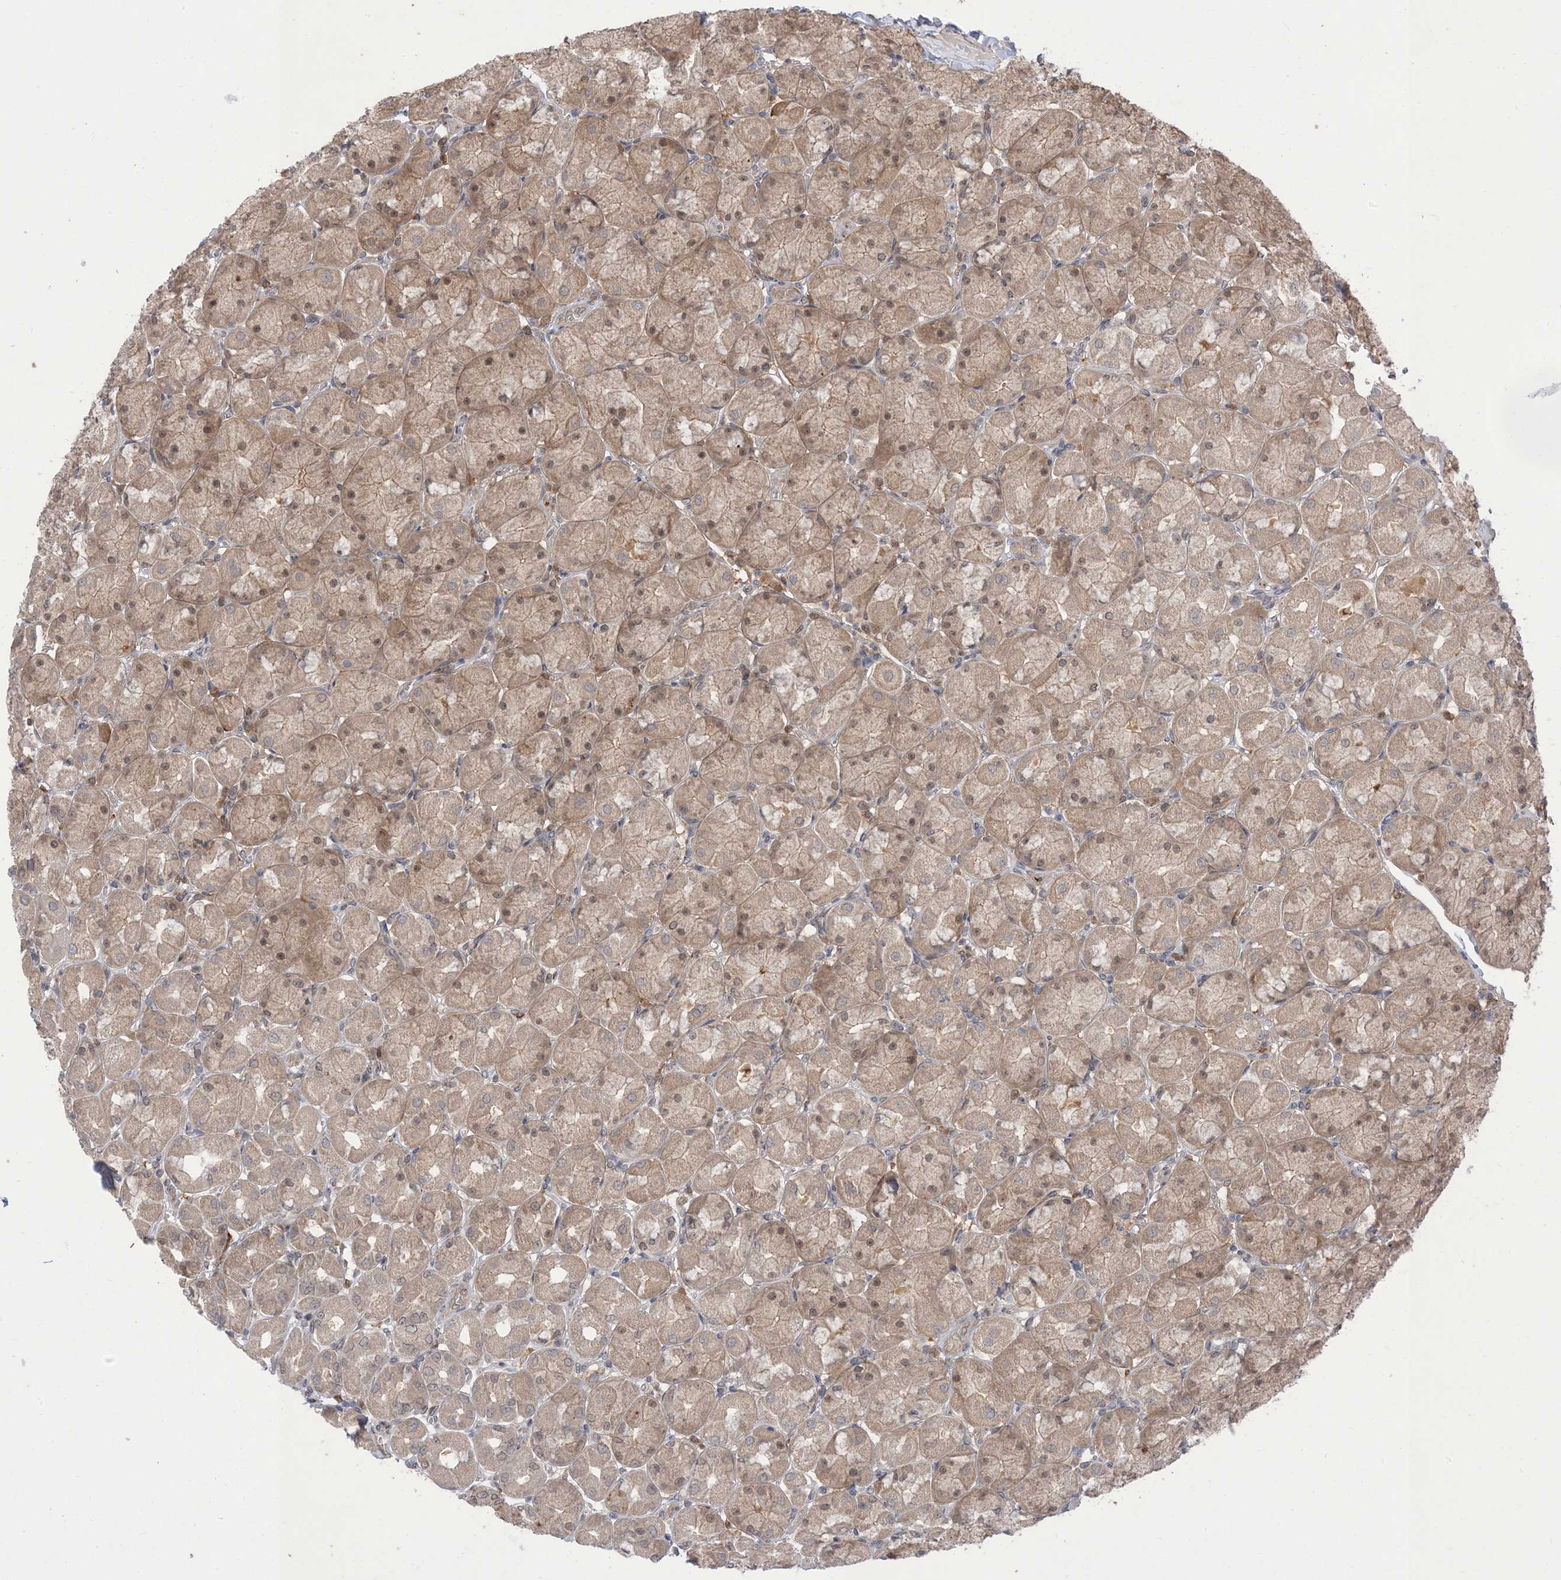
{"staining": {"intensity": "weak", "quantity": ">75%", "location": "cytoplasmic/membranous,nuclear"}, "tissue": "stomach", "cell_type": "Glandular cells", "image_type": "normal", "snomed": [{"axis": "morphology", "description": "Normal tissue, NOS"}, {"axis": "topography", "description": "Stomach, upper"}], "caption": "Human stomach stained with a brown dye shows weak cytoplasmic/membranous,nuclear positive positivity in about >75% of glandular cells.", "gene": "NAGK", "patient": {"sex": "female", "age": 56}}